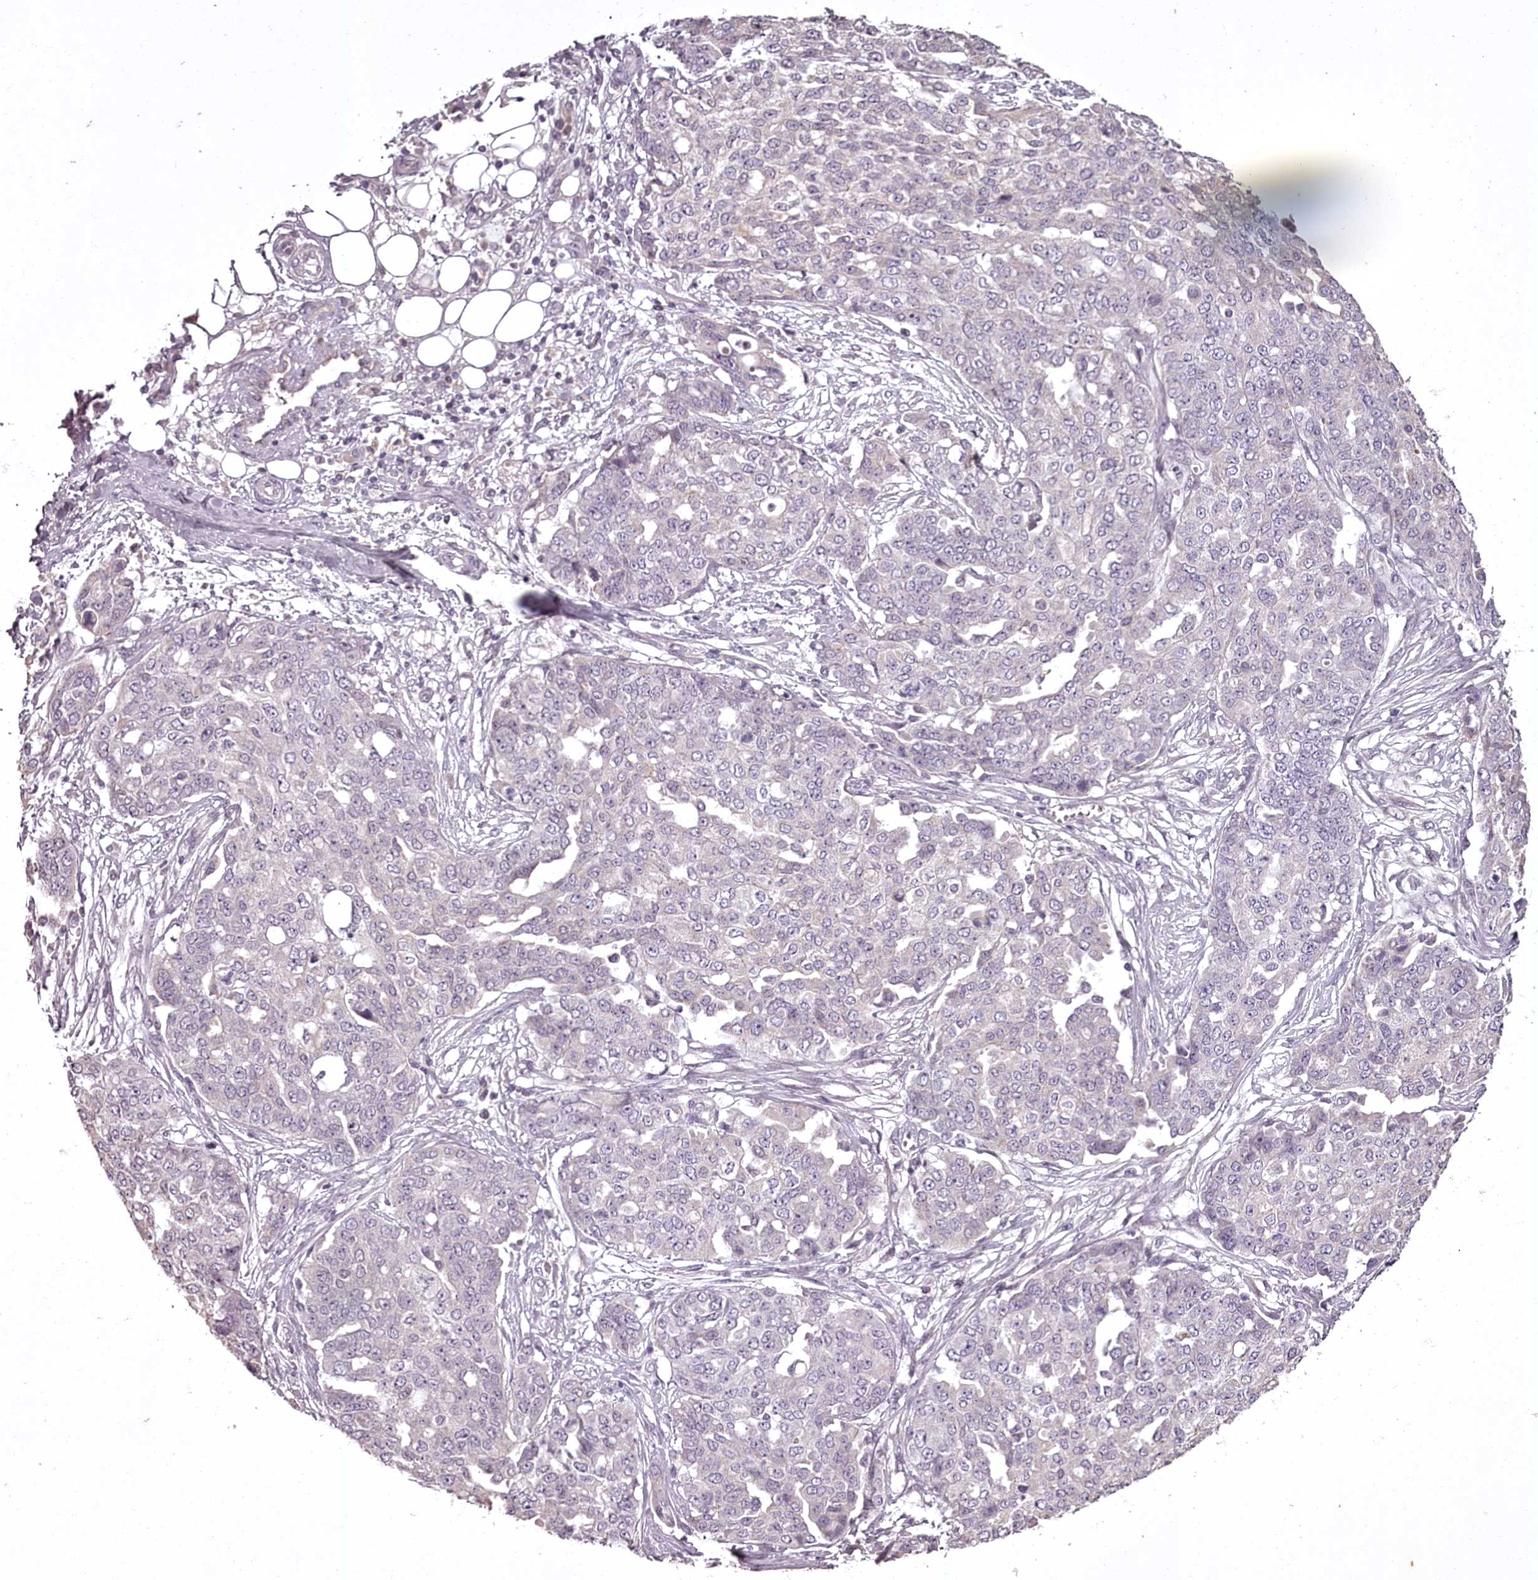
{"staining": {"intensity": "negative", "quantity": "none", "location": "none"}, "tissue": "ovarian cancer", "cell_type": "Tumor cells", "image_type": "cancer", "snomed": [{"axis": "morphology", "description": "Cystadenocarcinoma, serous, NOS"}, {"axis": "topography", "description": "Soft tissue"}, {"axis": "topography", "description": "Ovary"}], "caption": "Protein analysis of ovarian cancer exhibits no significant staining in tumor cells.", "gene": "RBMXL2", "patient": {"sex": "female", "age": 57}}